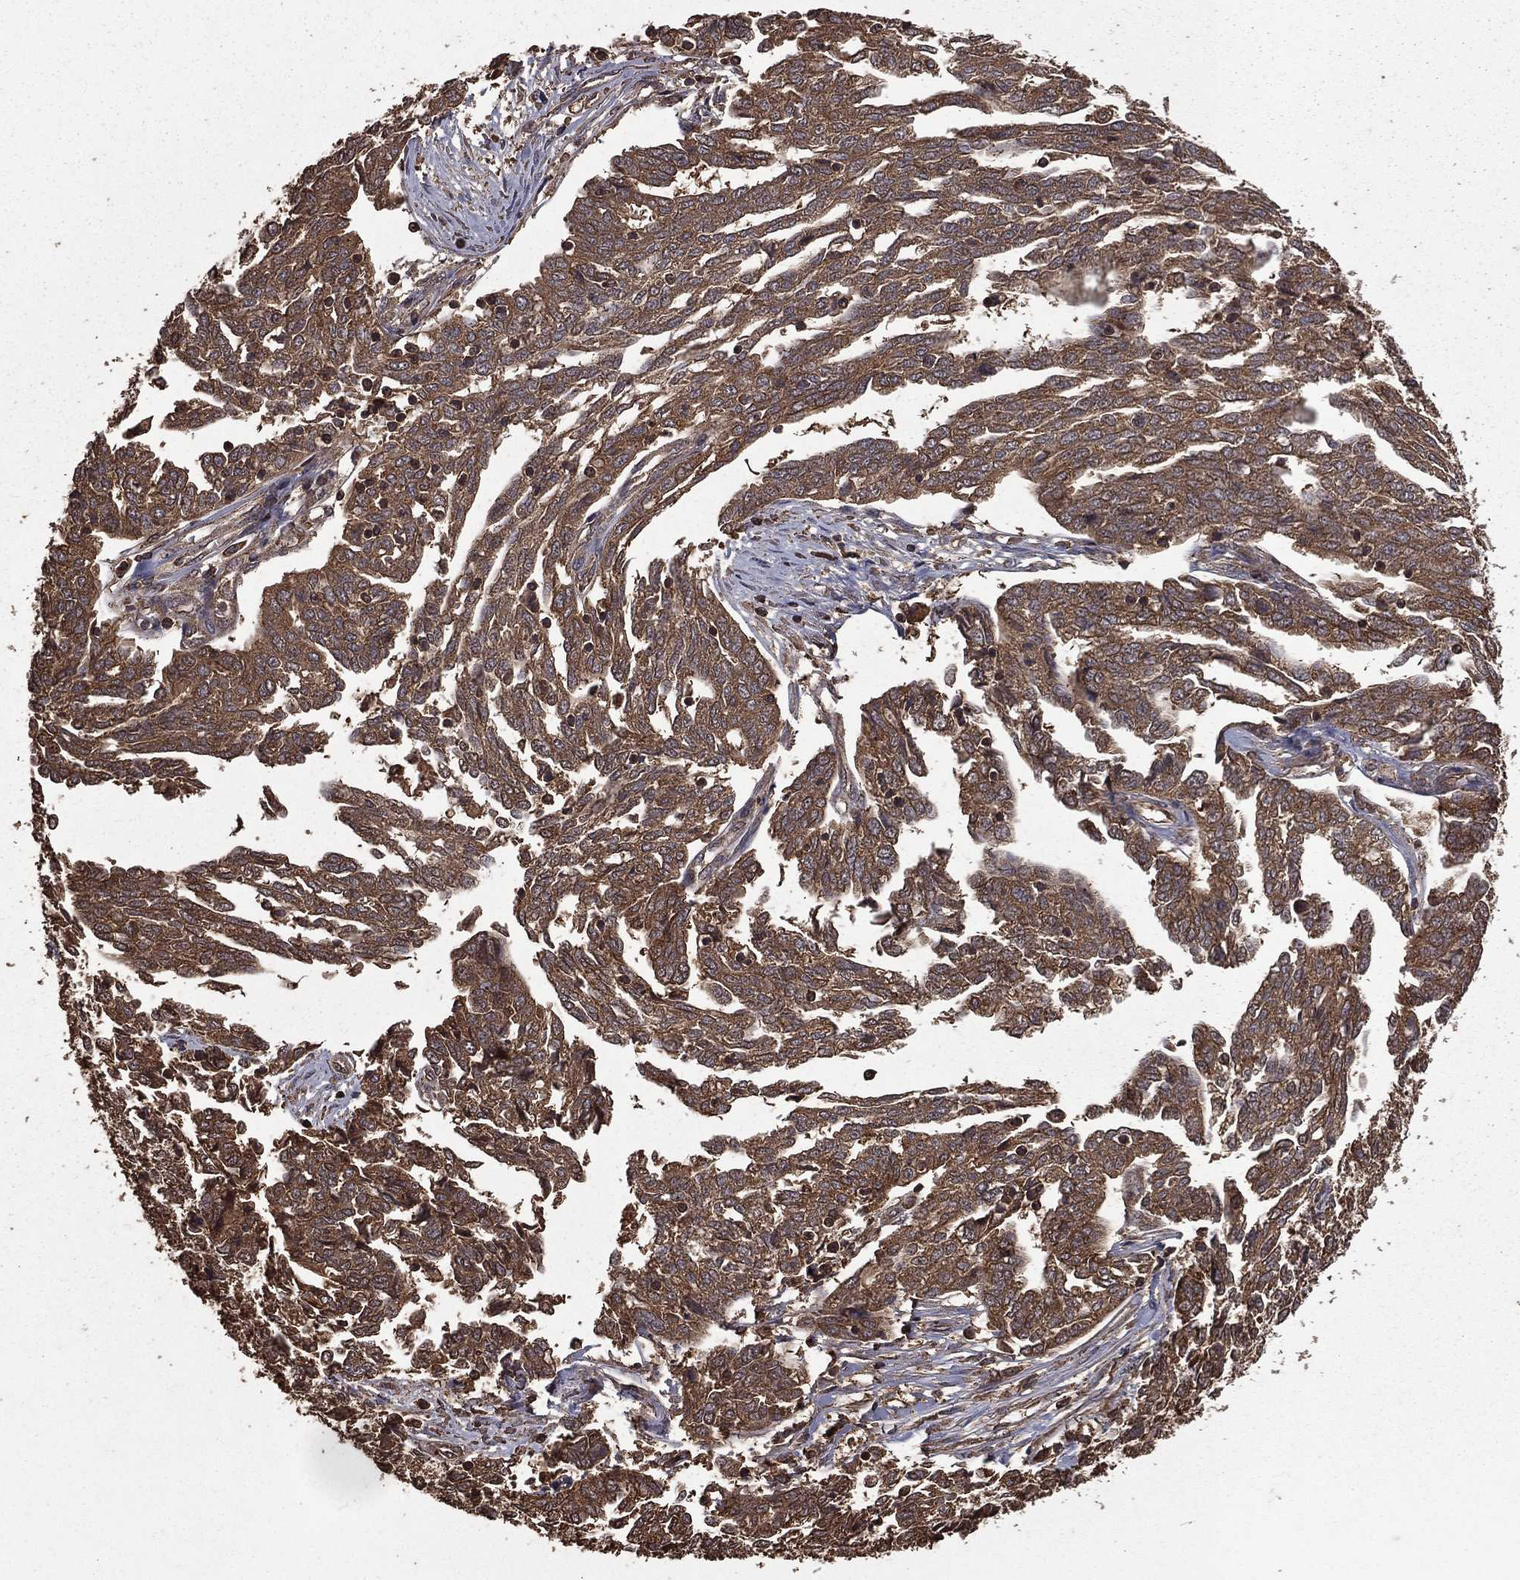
{"staining": {"intensity": "moderate", "quantity": ">75%", "location": "cytoplasmic/membranous"}, "tissue": "ovarian cancer", "cell_type": "Tumor cells", "image_type": "cancer", "snomed": [{"axis": "morphology", "description": "Cystadenocarcinoma, serous, NOS"}, {"axis": "topography", "description": "Ovary"}], "caption": "There is medium levels of moderate cytoplasmic/membranous expression in tumor cells of ovarian cancer, as demonstrated by immunohistochemical staining (brown color).", "gene": "BIRC6", "patient": {"sex": "female", "age": 67}}